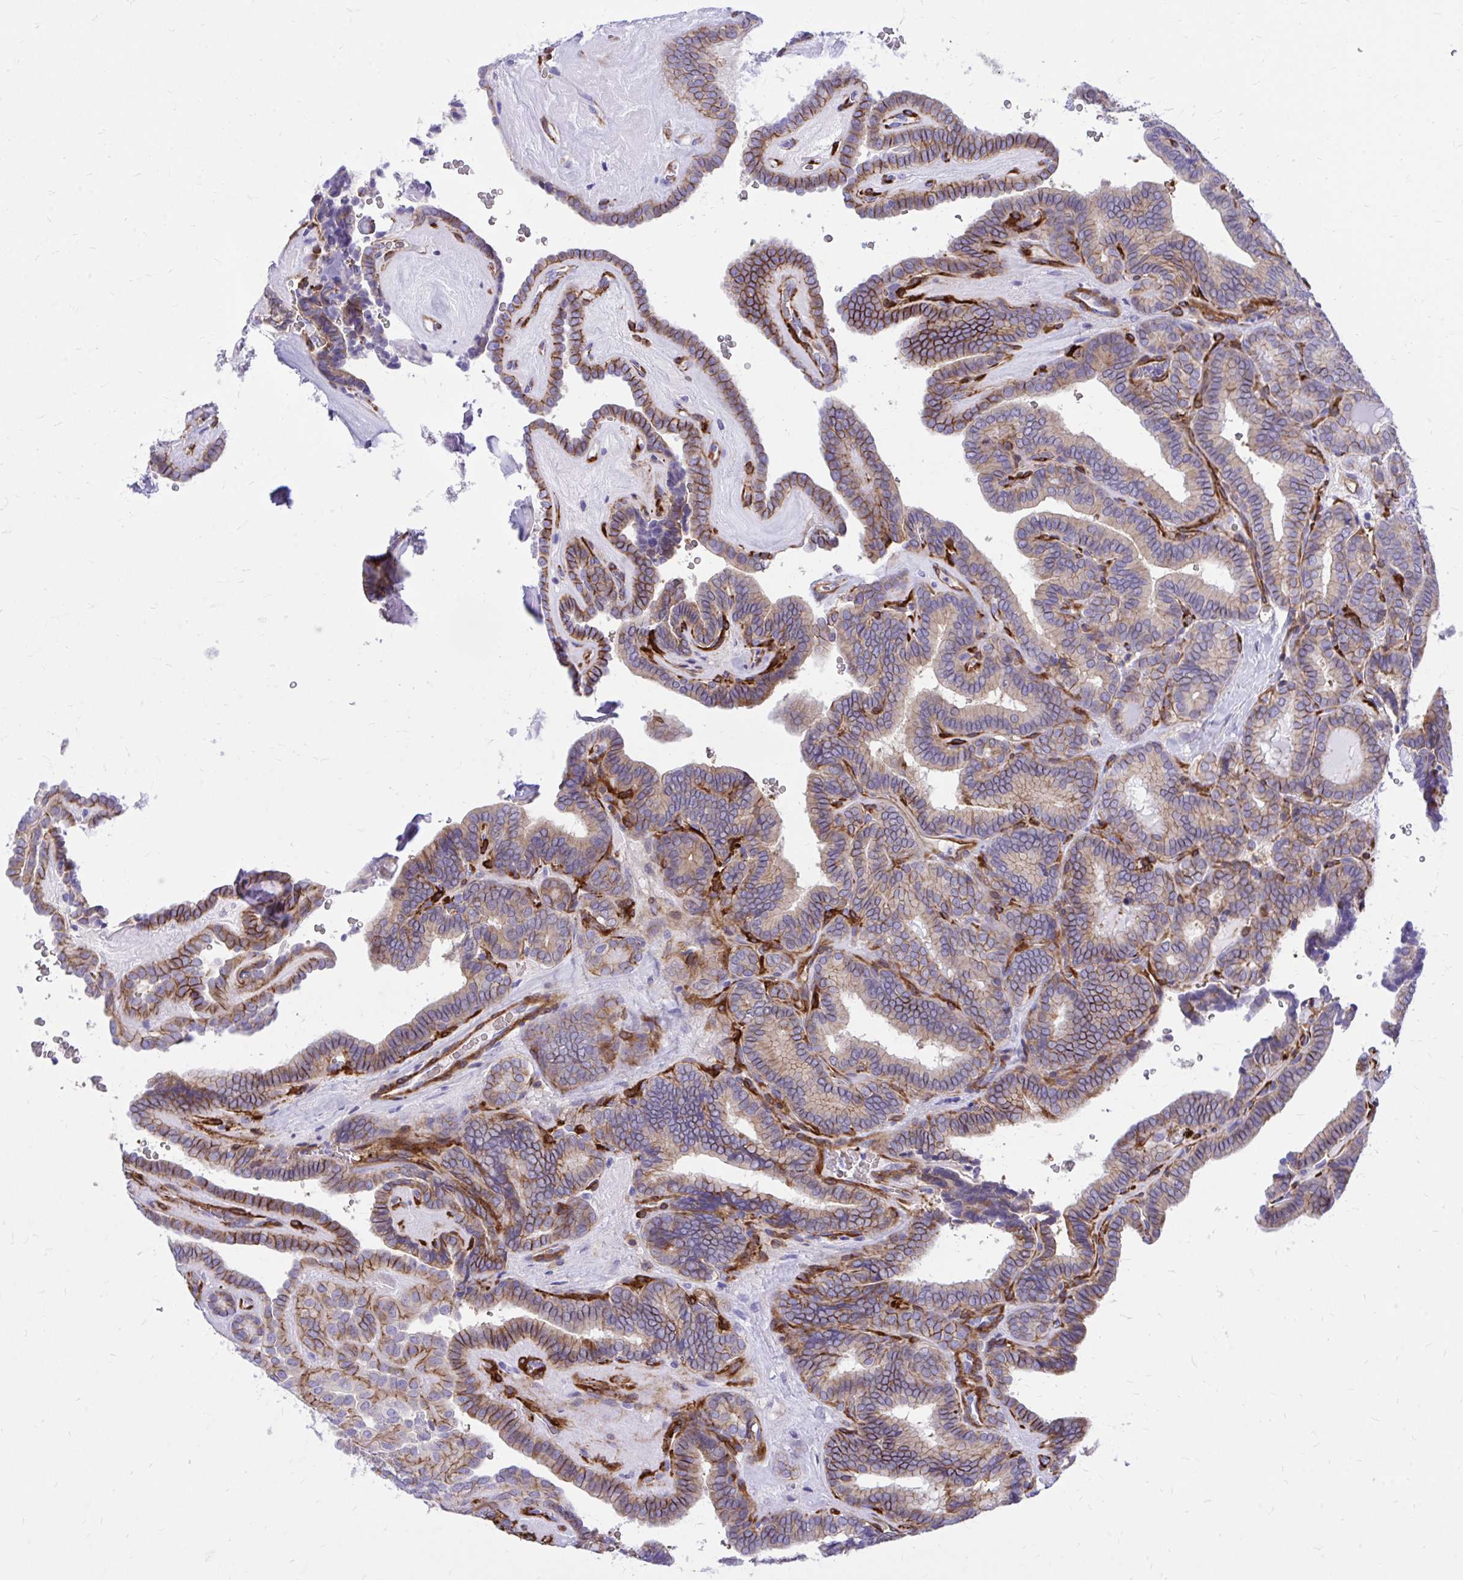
{"staining": {"intensity": "moderate", "quantity": ">75%", "location": "cytoplasmic/membranous"}, "tissue": "thyroid cancer", "cell_type": "Tumor cells", "image_type": "cancer", "snomed": [{"axis": "morphology", "description": "Papillary adenocarcinoma, NOS"}, {"axis": "topography", "description": "Thyroid gland"}], "caption": "Tumor cells demonstrate medium levels of moderate cytoplasmic/membranous expression in about >75% of cells in human thyroid cancer. Immunohistochemistry stains the protein of interest in brown and the nuclei are stained blue.", "gene": "EPB41L1", "patient": {"sex": "female", "age": 21}}